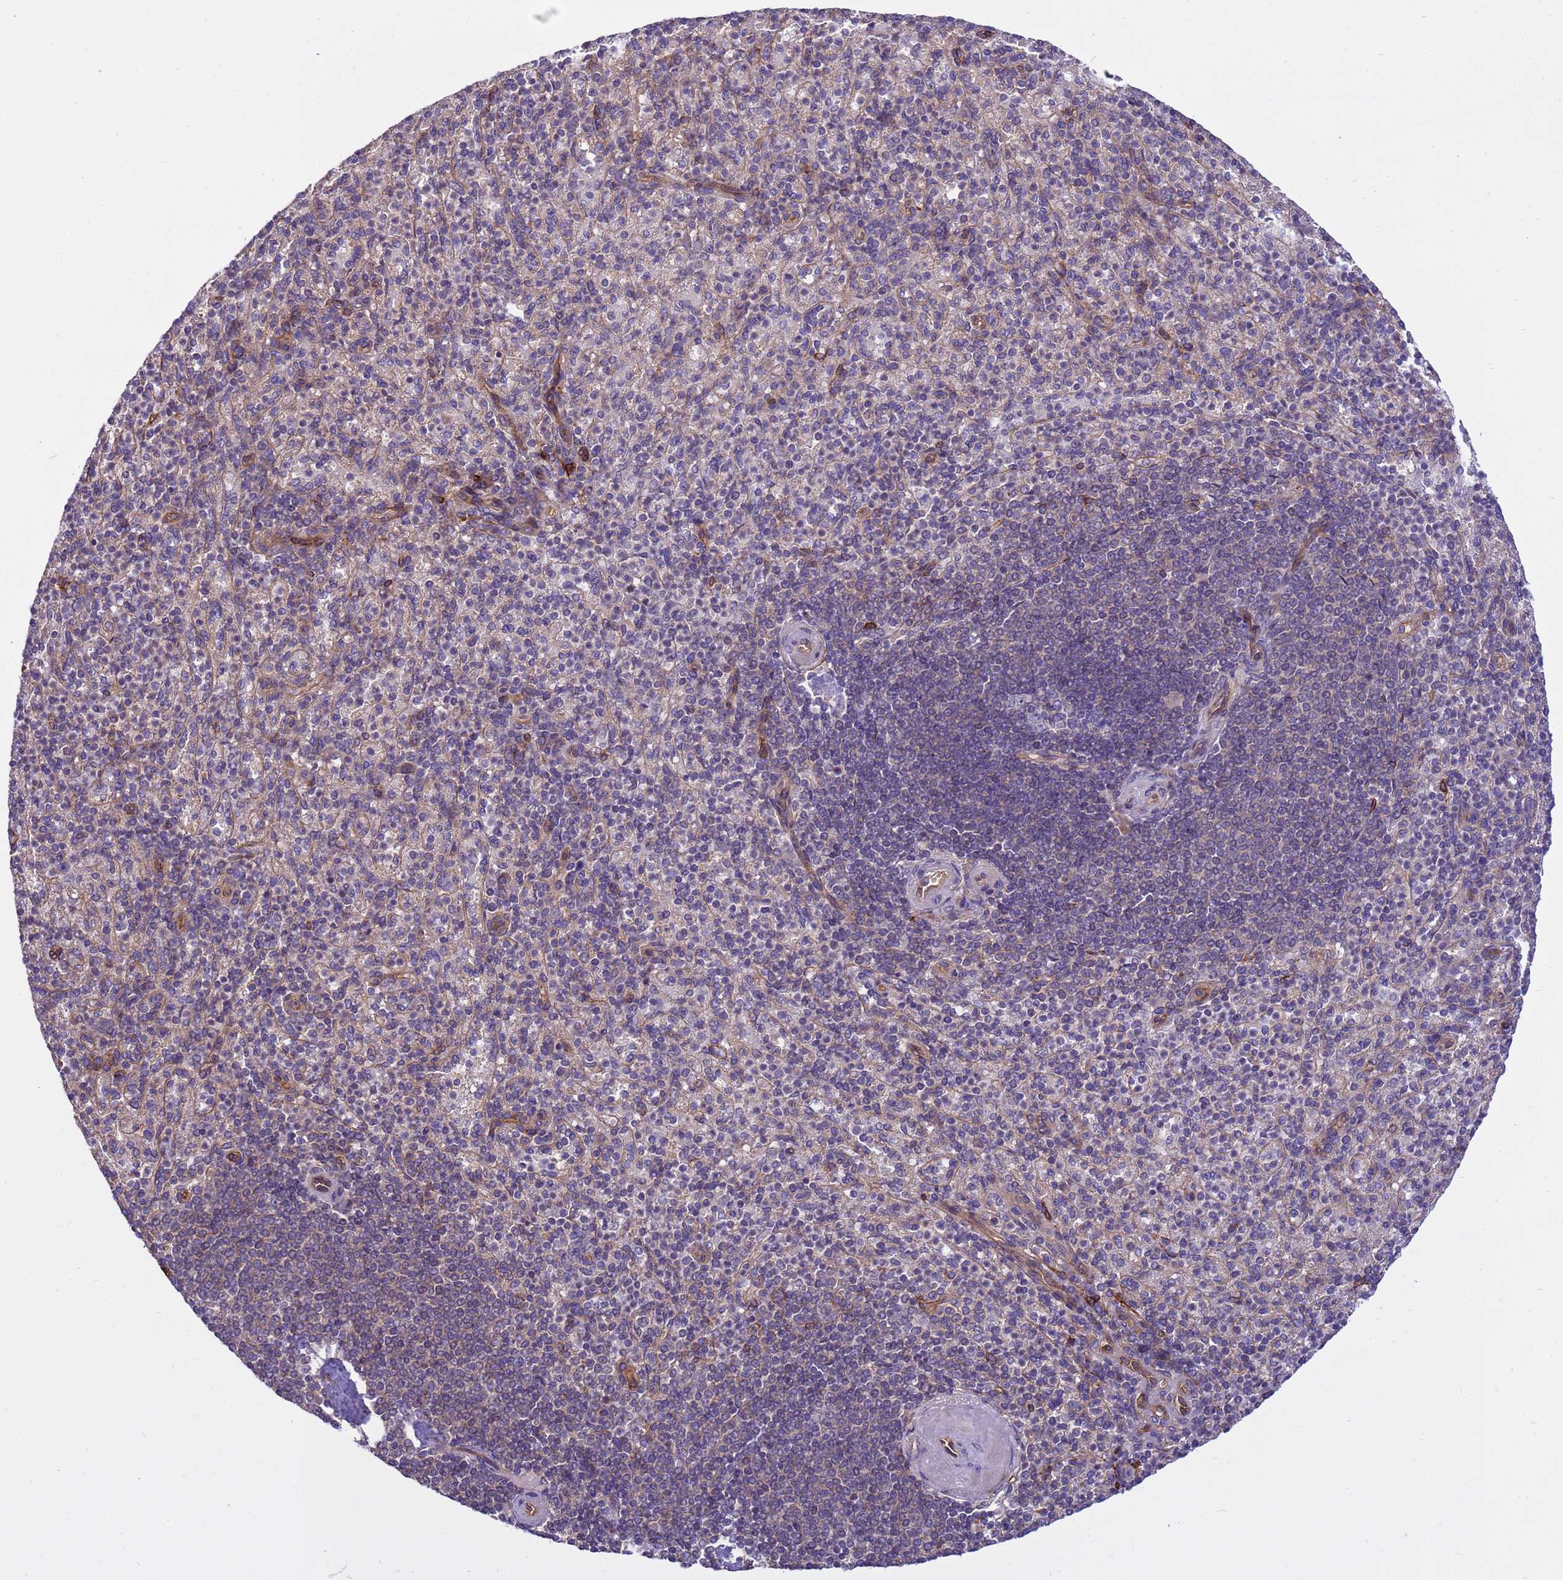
{"staining": {"intensity": "negative", "quantity": "none", "location": "none"}, "tissue": "spleen", "cell_type": "Cells in red pulp", "image_type": "normal", "snomed": [{"axis": "morphology", "description": "Normal tissue, NOS"}, {"axis": "topography", "description": "Spleen"}], "caption": "Immunohistochemistry (IHC) of normal human spleen demonstrates no expression in cells in red pulp. (Stains: DAB (3,3'-diaminobenzidine) immunohistochemistry with hematoxylin counter stain, Microscopy: brightfield microscopy at high magnification).", "gene": "SMCO3", "patient": {"sex": "female", "age": 74}}